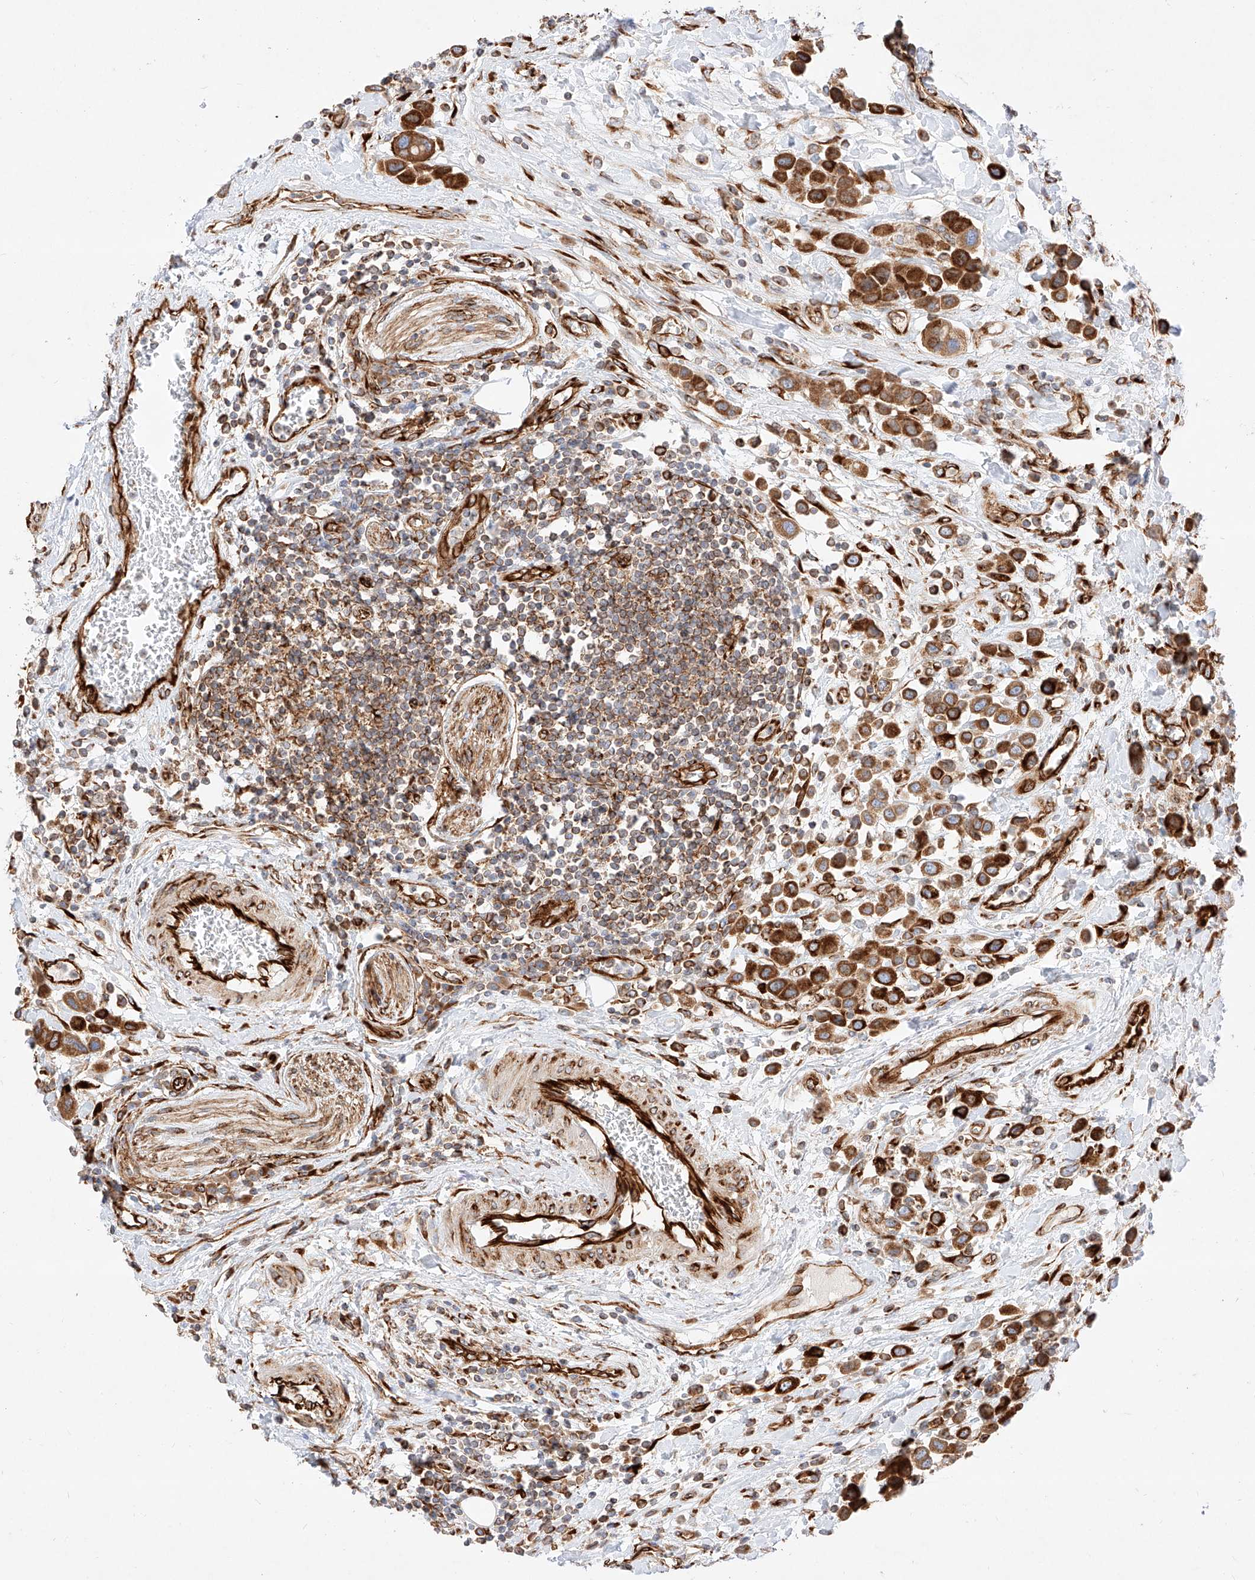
{"staining": {"intensity": "strong", "quantity": ">75%", "location": "cytoplasmic/membranous"}, "tissue": "urothelial cancer", "cell_type": "Tumor cells", "image_type": "cancer", "snomed": [{"axis": "morphology", "description": "Urothelial carcinoma, High grade"}, {"axis": "topography", "description": "Urinary bladder"}], "caption": "This is an image of IHC staining of urothelial cancer, which shows strong expression in the cytoplasmic/membranous of tumor cells.", "gene": "CSGALNACT2", "patient": {"sex": "male", "age": 50}}